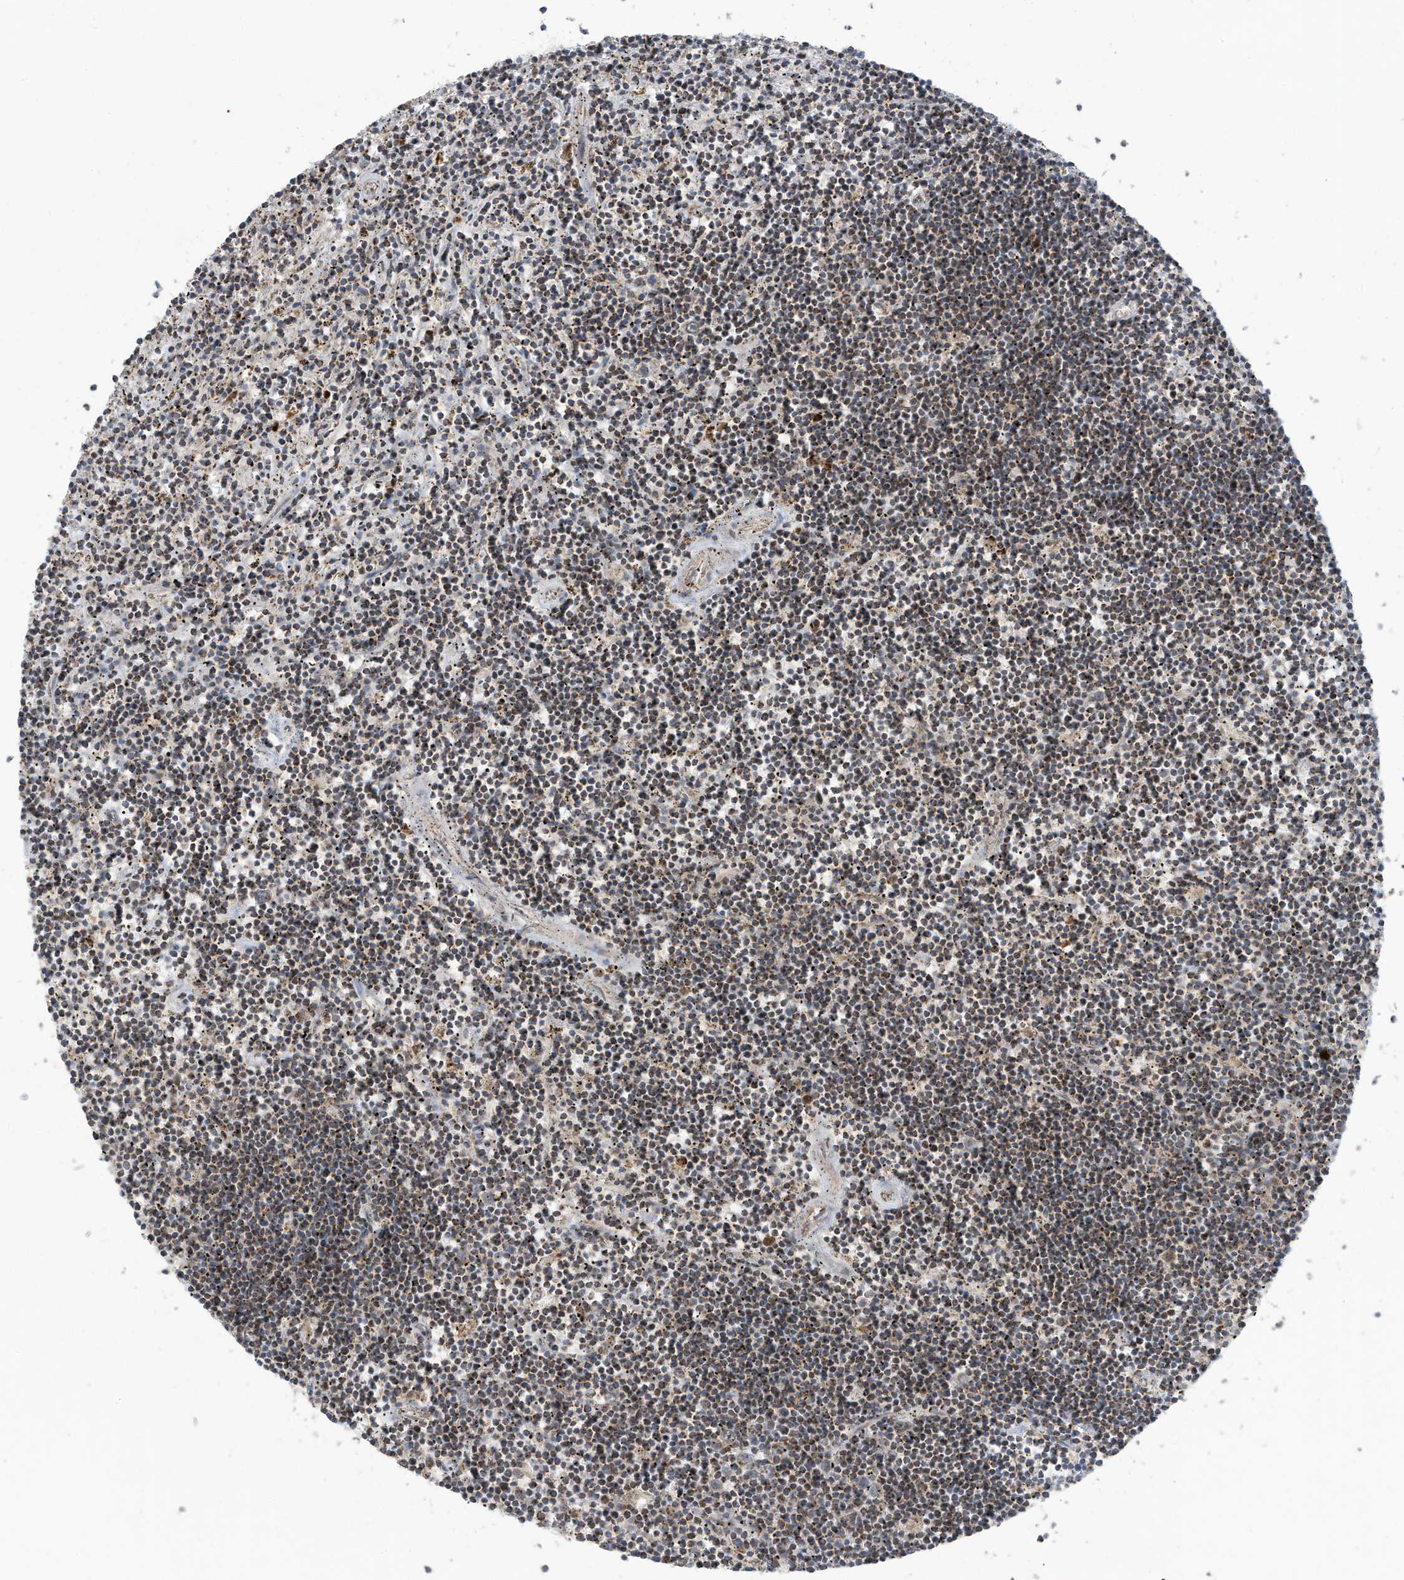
{"staining": {"intensity": "weak", "quantity": "25%-75%", "location": "cytoplasmic/membranous"}, "tissue": "lymphoma", "cell_type": "Tumor cells", "image_type": "cancer", "snomed": [{"axis": "morphology", "description": "Malignant lymphoma, non-Hodgkin's type, Low grade"}, {"axis": "topography", "description": "Spleen"}], "caption": "This is an image of IHC staining of lymphoma, which shows weak expression in the cytoplasmic/membranous of tumor cells.", "gene": "C2orf74", "patient": {"sex": "male", "age": 76}}